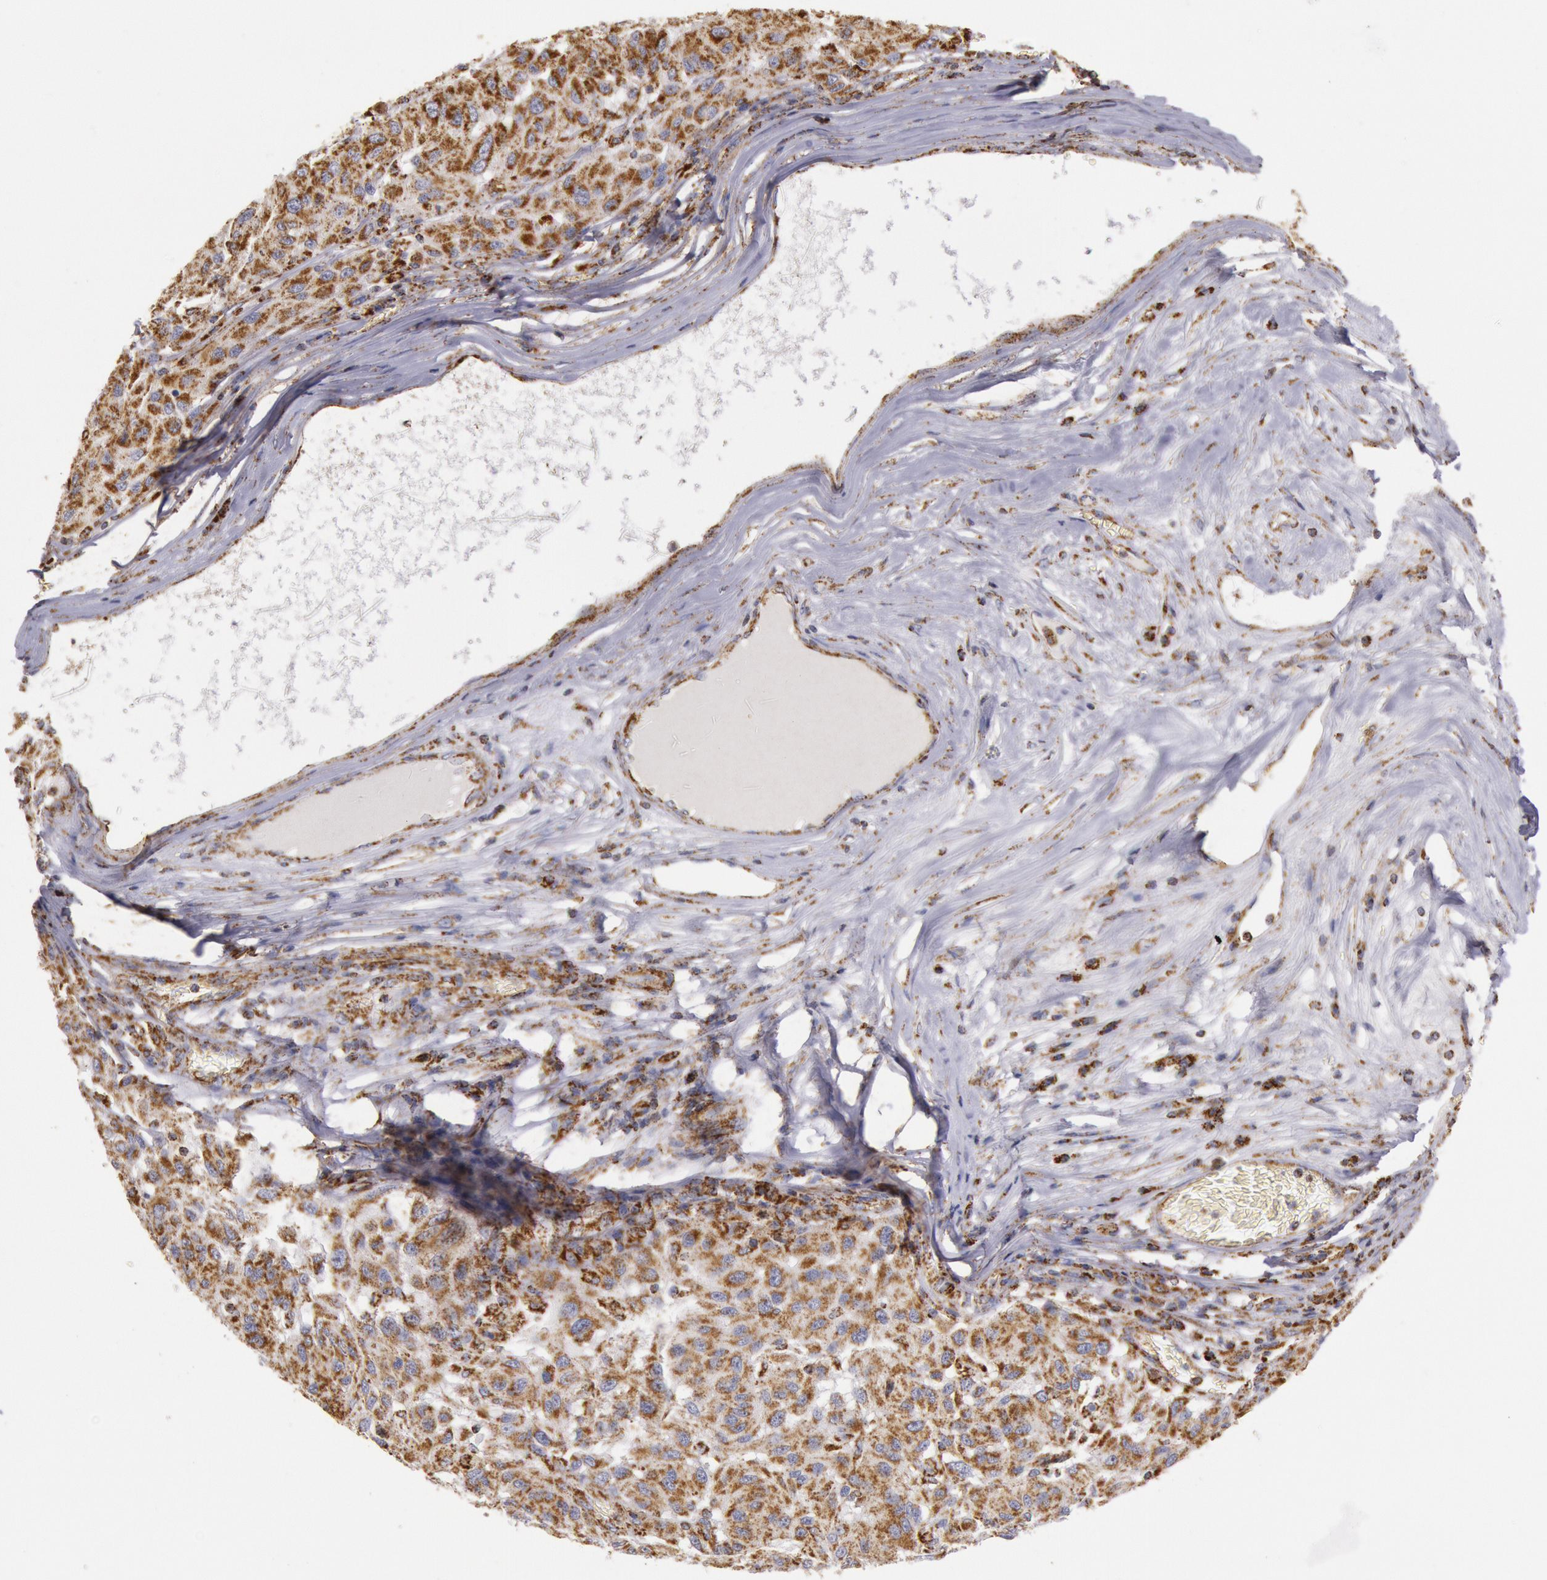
{"staining": {"intensity": "strong", "quantity": ">75%", "location": "cytoplasmic/membranous"}, "tissue": "melanoma", "cell_type": "Tumor cells", "image_type": "cancer", "snomed": [{"axis": "morphology", "description": "Malignant melanoma, NOS"}, {"axis": "topography", "description": "Skin"}], "caption": "A brown stain highlights strong cytoplasmic/membranous staining of a protein in human malignant melanoma tumor cells.", "gene": "CYC1", "patient": {"sex": "female", "age": 77}}